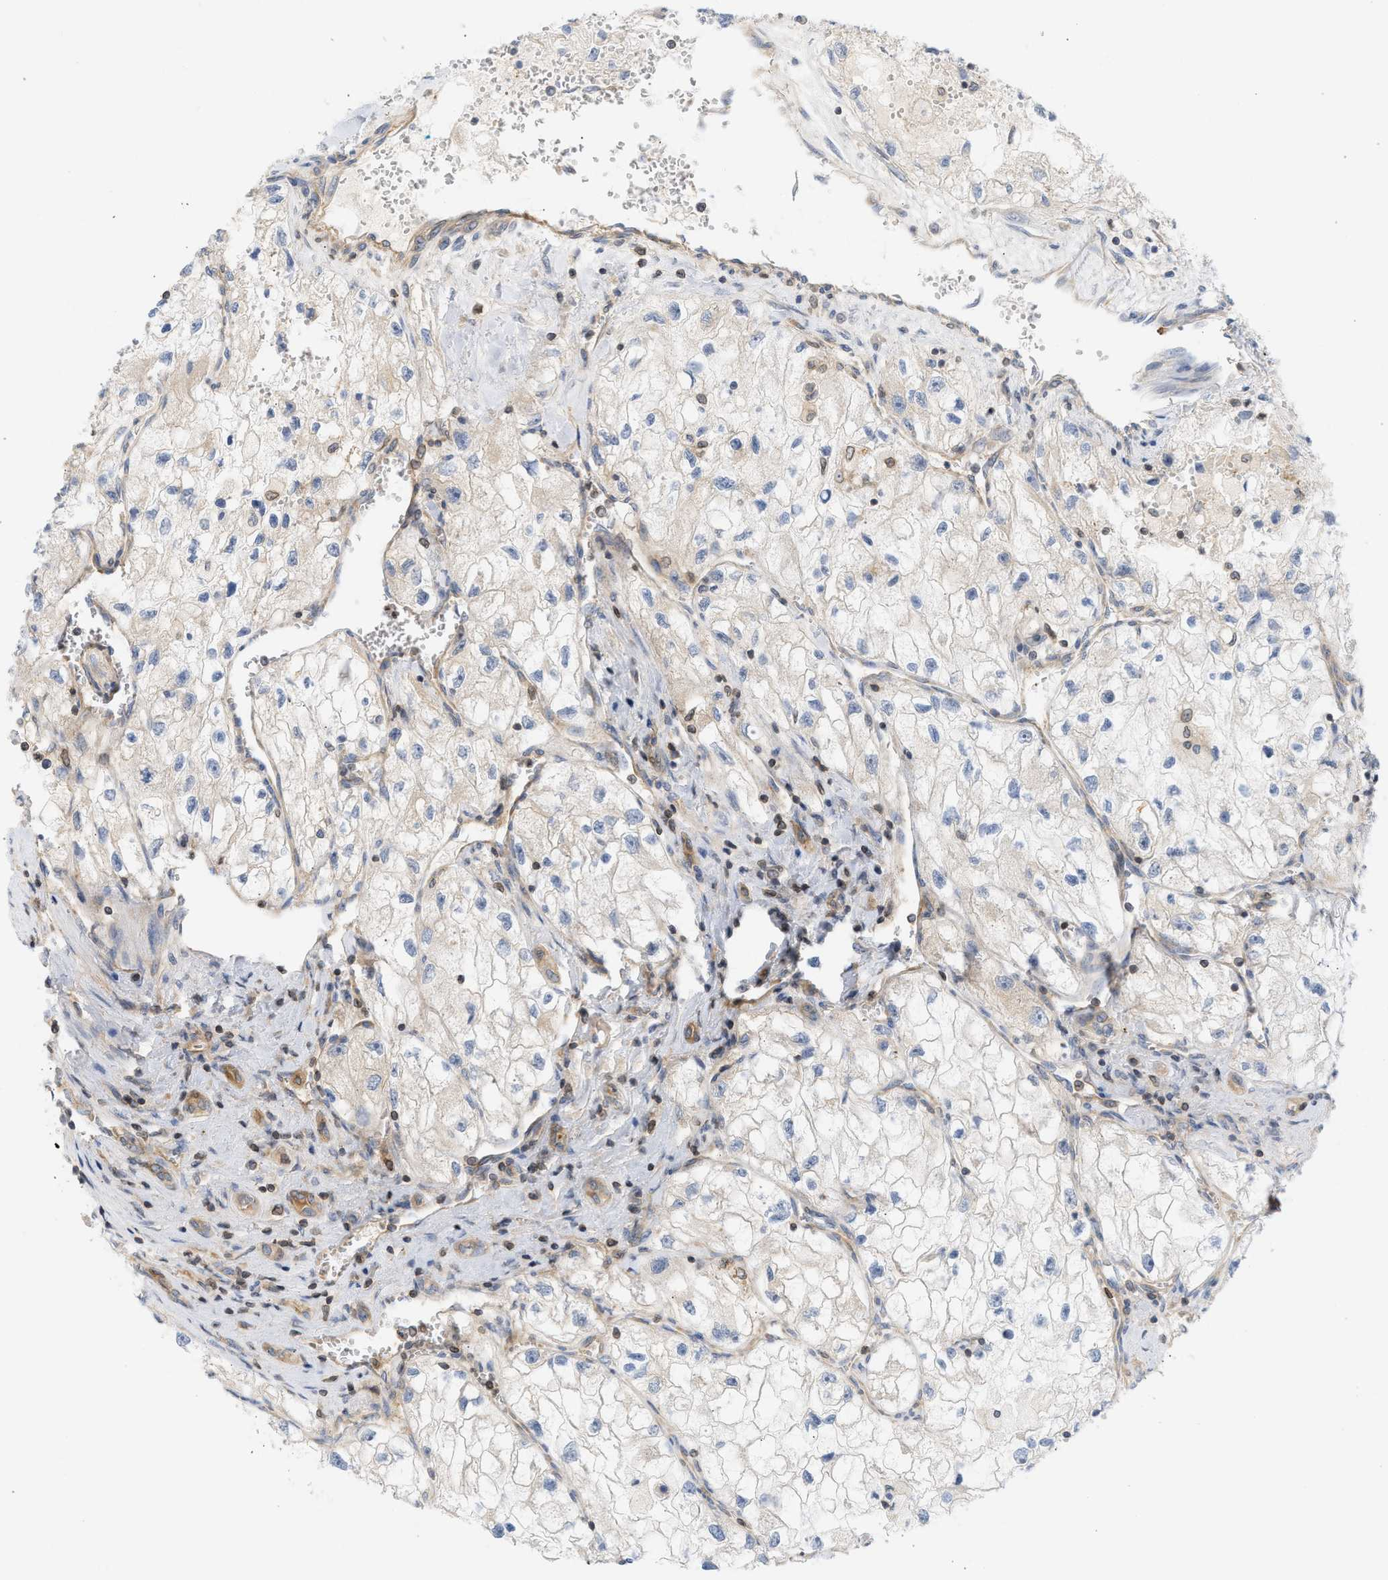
{"staining": {"intensity": "weak", "quantity": "<25%", "location": "cytoplasmic/membranous"}, "tissue": "renal cancer", "cell_type": "Tumor cells", "image_type": "cancer", "snomed": [{"axis": "morphology", "description": "Adenocarcinoma, NOS"}, {"axis": "topography", "description": "Kidney"}], "caption": "DAB immunohistochemical staining of renal cancer (adenocarcinoma) demonstrates no significant expression in tumor cells.", "gene": "STRN", "patient": {"sex": "female", "age": 70}}